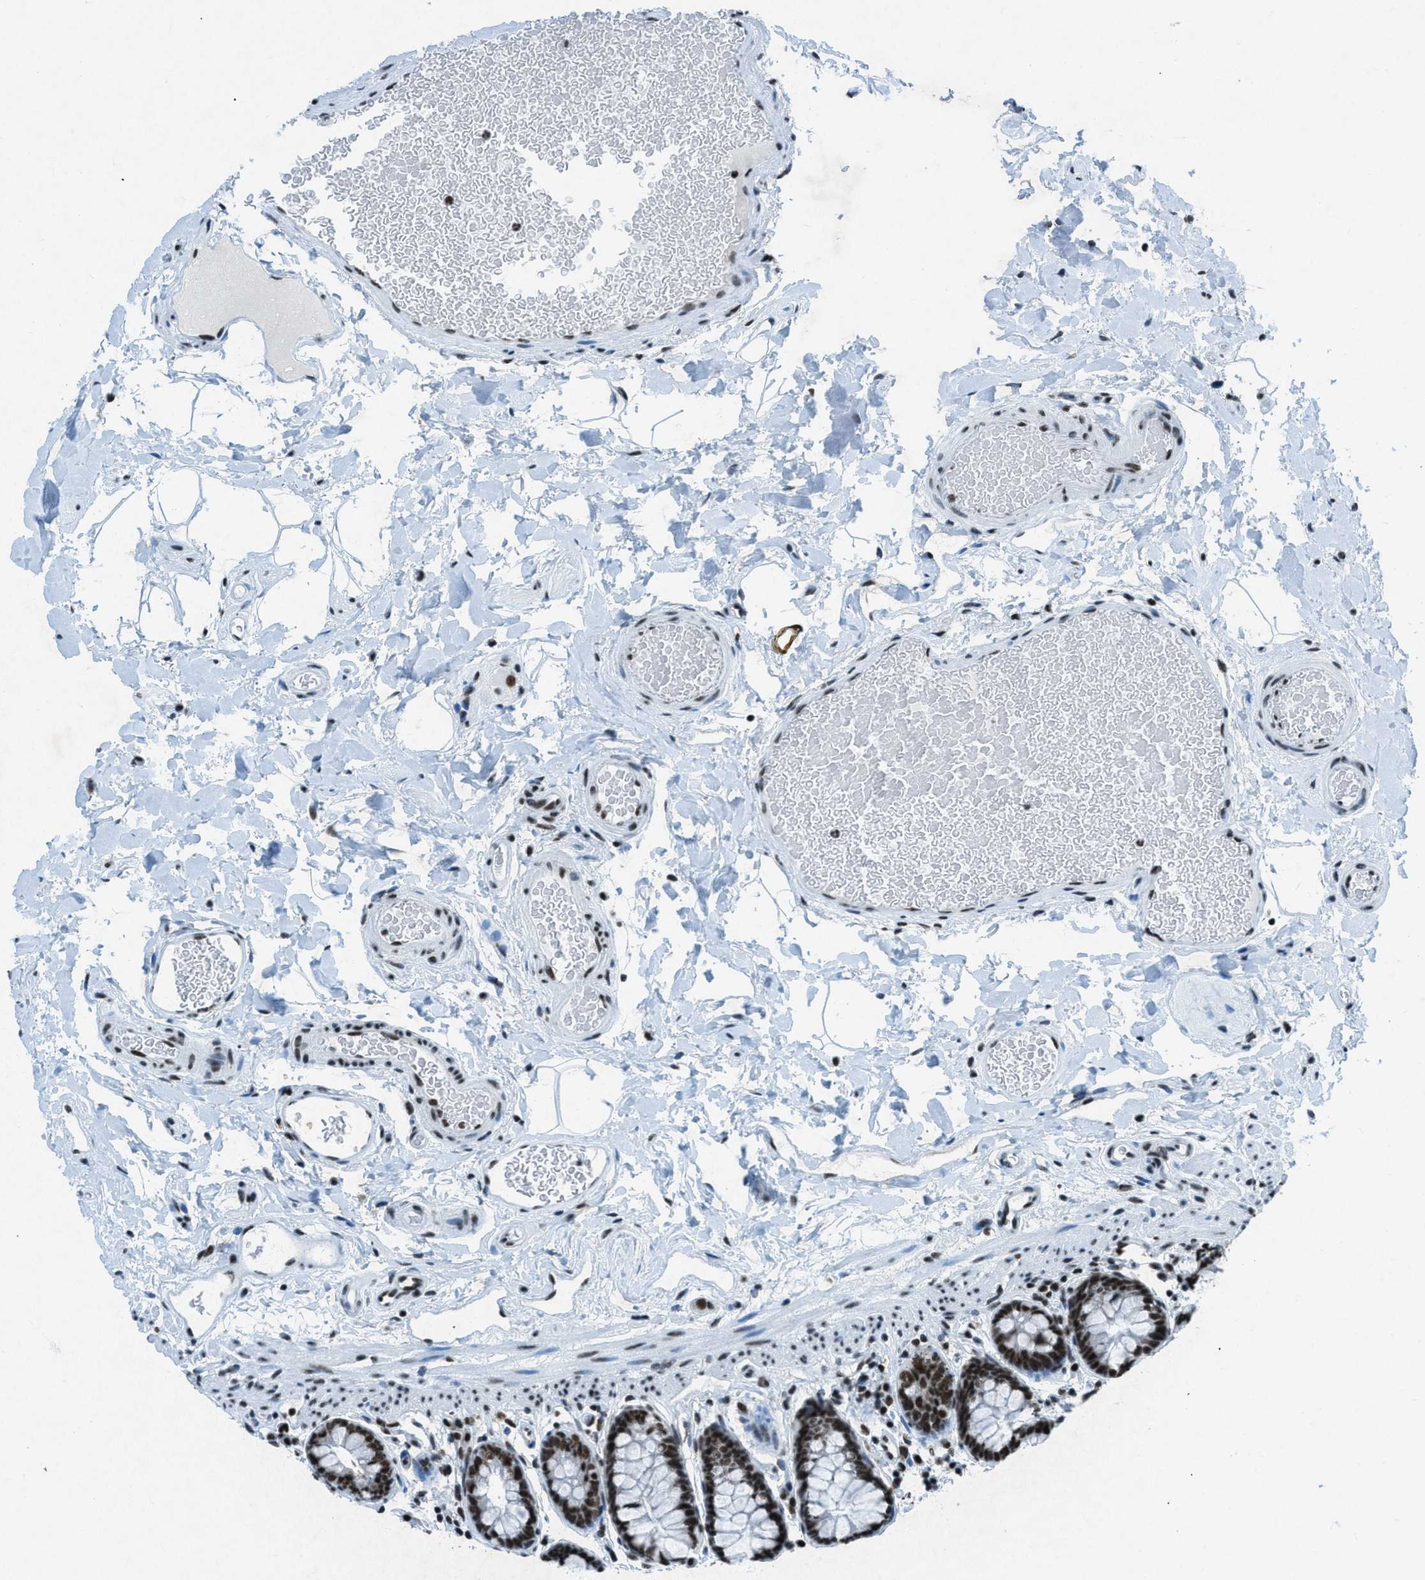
{"staining": {"intensity": "strong", "quantity": ">75%", "location": "nuclear"}, "tissue": "colon", "cell_type": "Endothelial cells", "image_type": "normal", "snomed": [{"axis": "morphology", "description": "Normal tissue, NOS"}, {"axis": "topography", "description": "Colon"}], "caption": "The immunohistochemical stain shows strong nuclear staining in endothelial cells of benign colon.", "gene": "NXF1", "patient": {"sex": "female", "age": 80}}